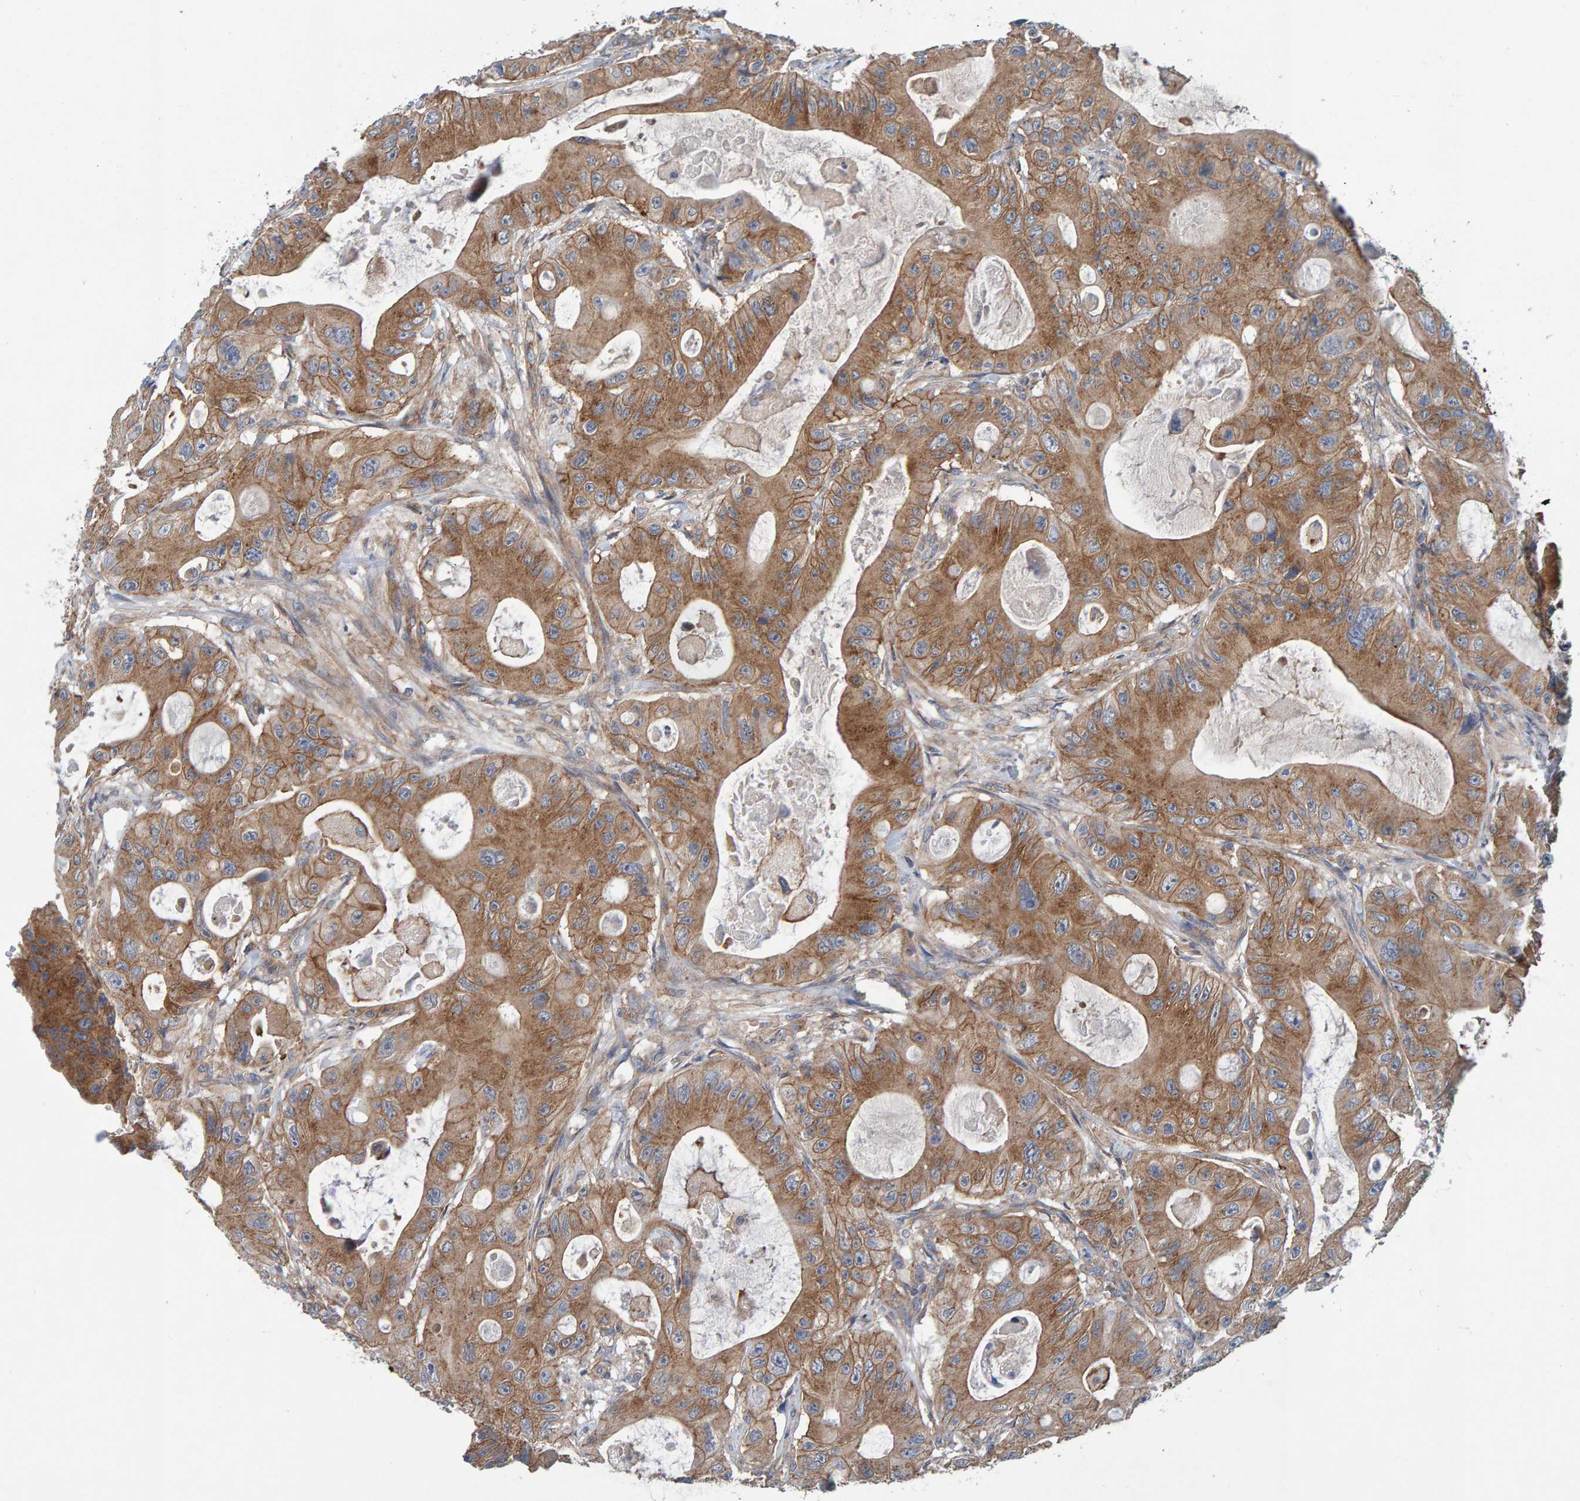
{"staining": {"intensity": "moderate", "quantity": ">75%", "location": "cytoplasmic/membranous"}, "tissue": "colorectal cancer", "cell_type": "Tumor cells", "image_type": "cancer", "snomed": [{"axis": "morphology", "description": "Adenocarcinoma, NOS"}, {"axis": "topography", "description": "Colon"}], "caption": "Moderate cytoplasmic/membranous protein expression is identified in approximately >75% of tumor cells in colorectal adenocarcinoma.", "gene": "MKLN1", "patient": {"sex": "female", "age": 46}}